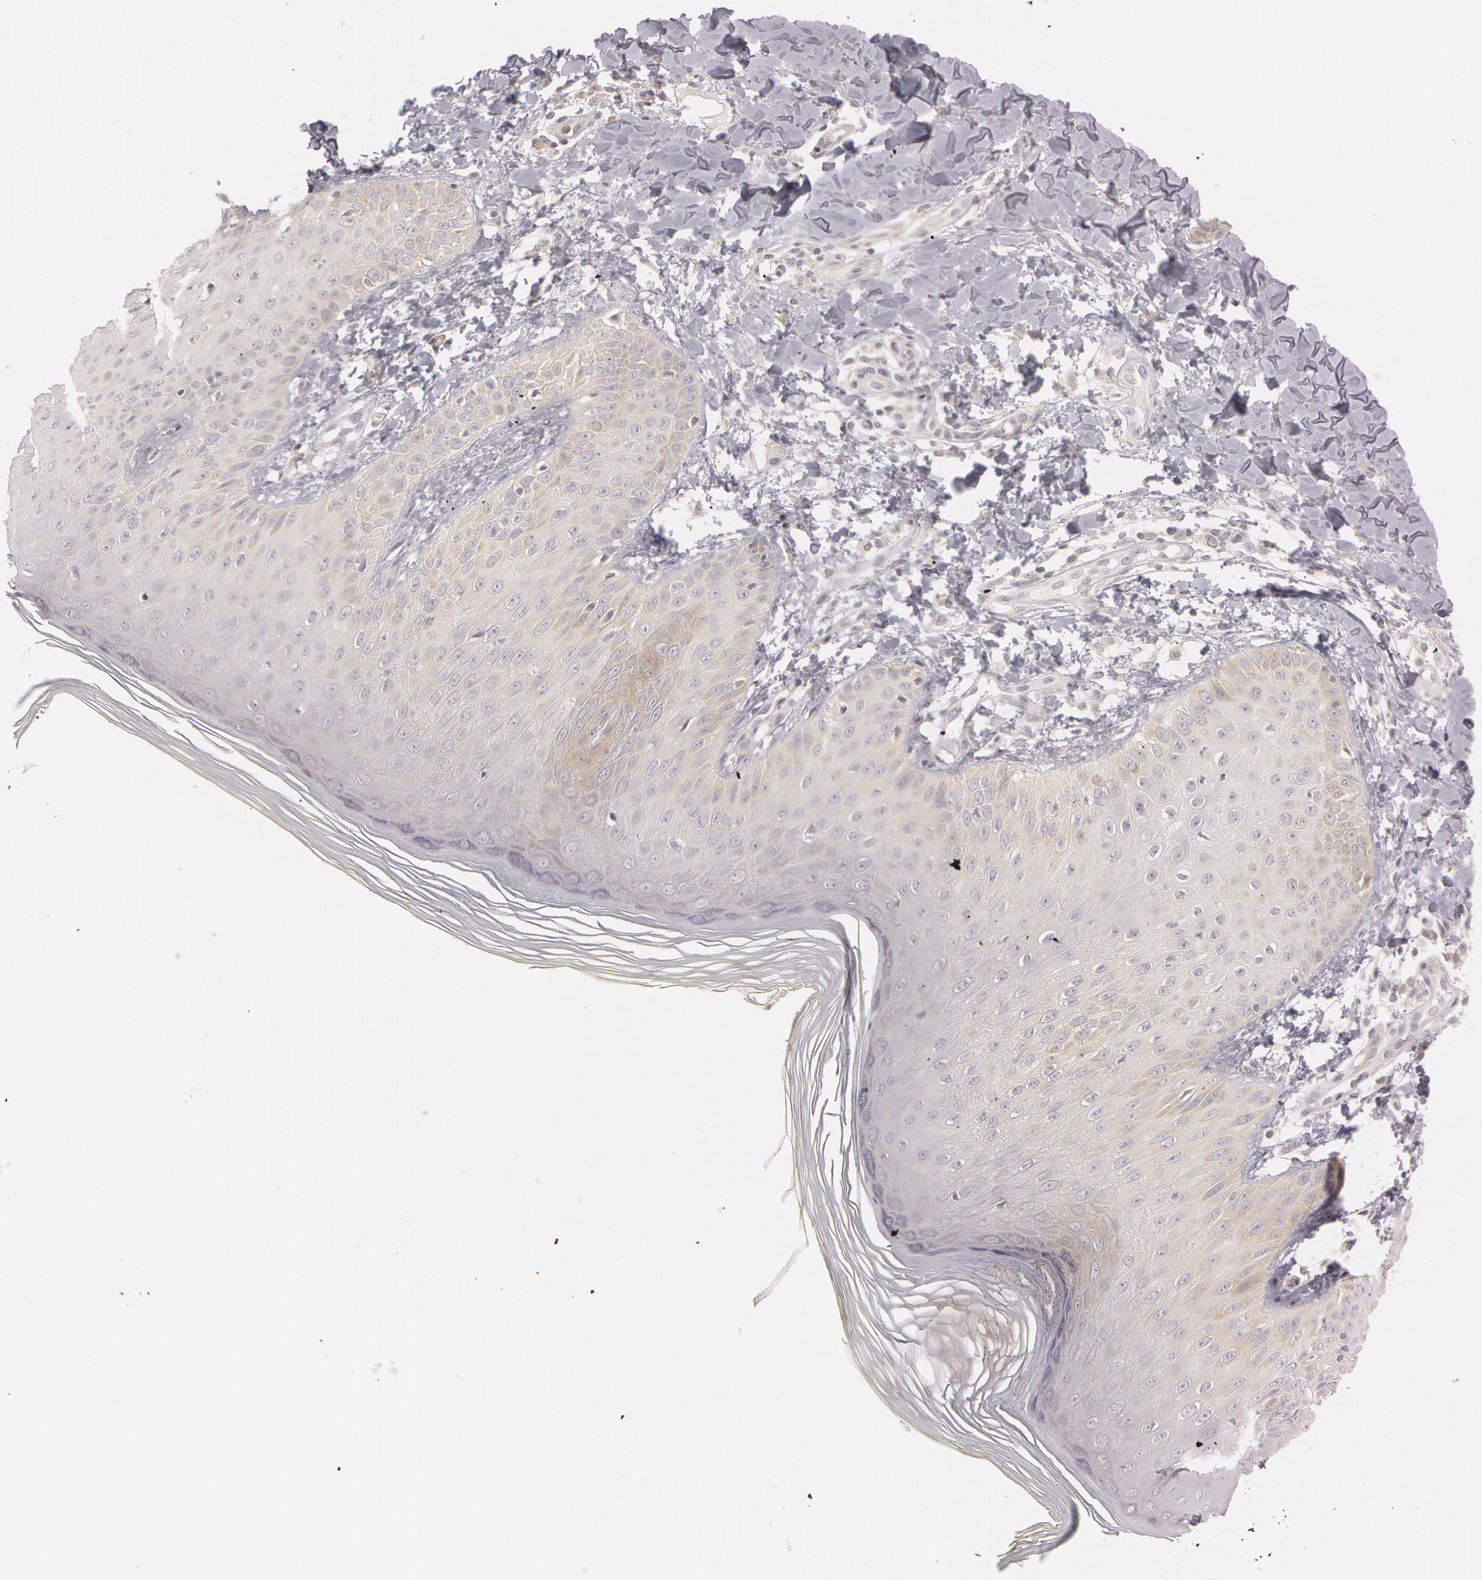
{"staining": {"intensity": "weak", "quantity": "<25%", "location": "cytoplasmic/membranous"}, "tissue": "skin", "cell_type": "Epidermal cells", "image_type": "normal", "snomed": [{"axis": "morphology", "description": "Normal tissue, NOS"}, {"axis": "morphology", "description": "Inflammation, NOS"}, {"axis": "topography", "description": "Soft tissue"}, {"axis": "topography", "description": "Anal"}], "caption": "The IHC image has no significant staining in epidermal cells of skin. (DAB (3,3'-diaminobenzidine) IHC, high magnification).", "gene": "RALGAPA1", "patient": {"sex": "female", "age": 15}}